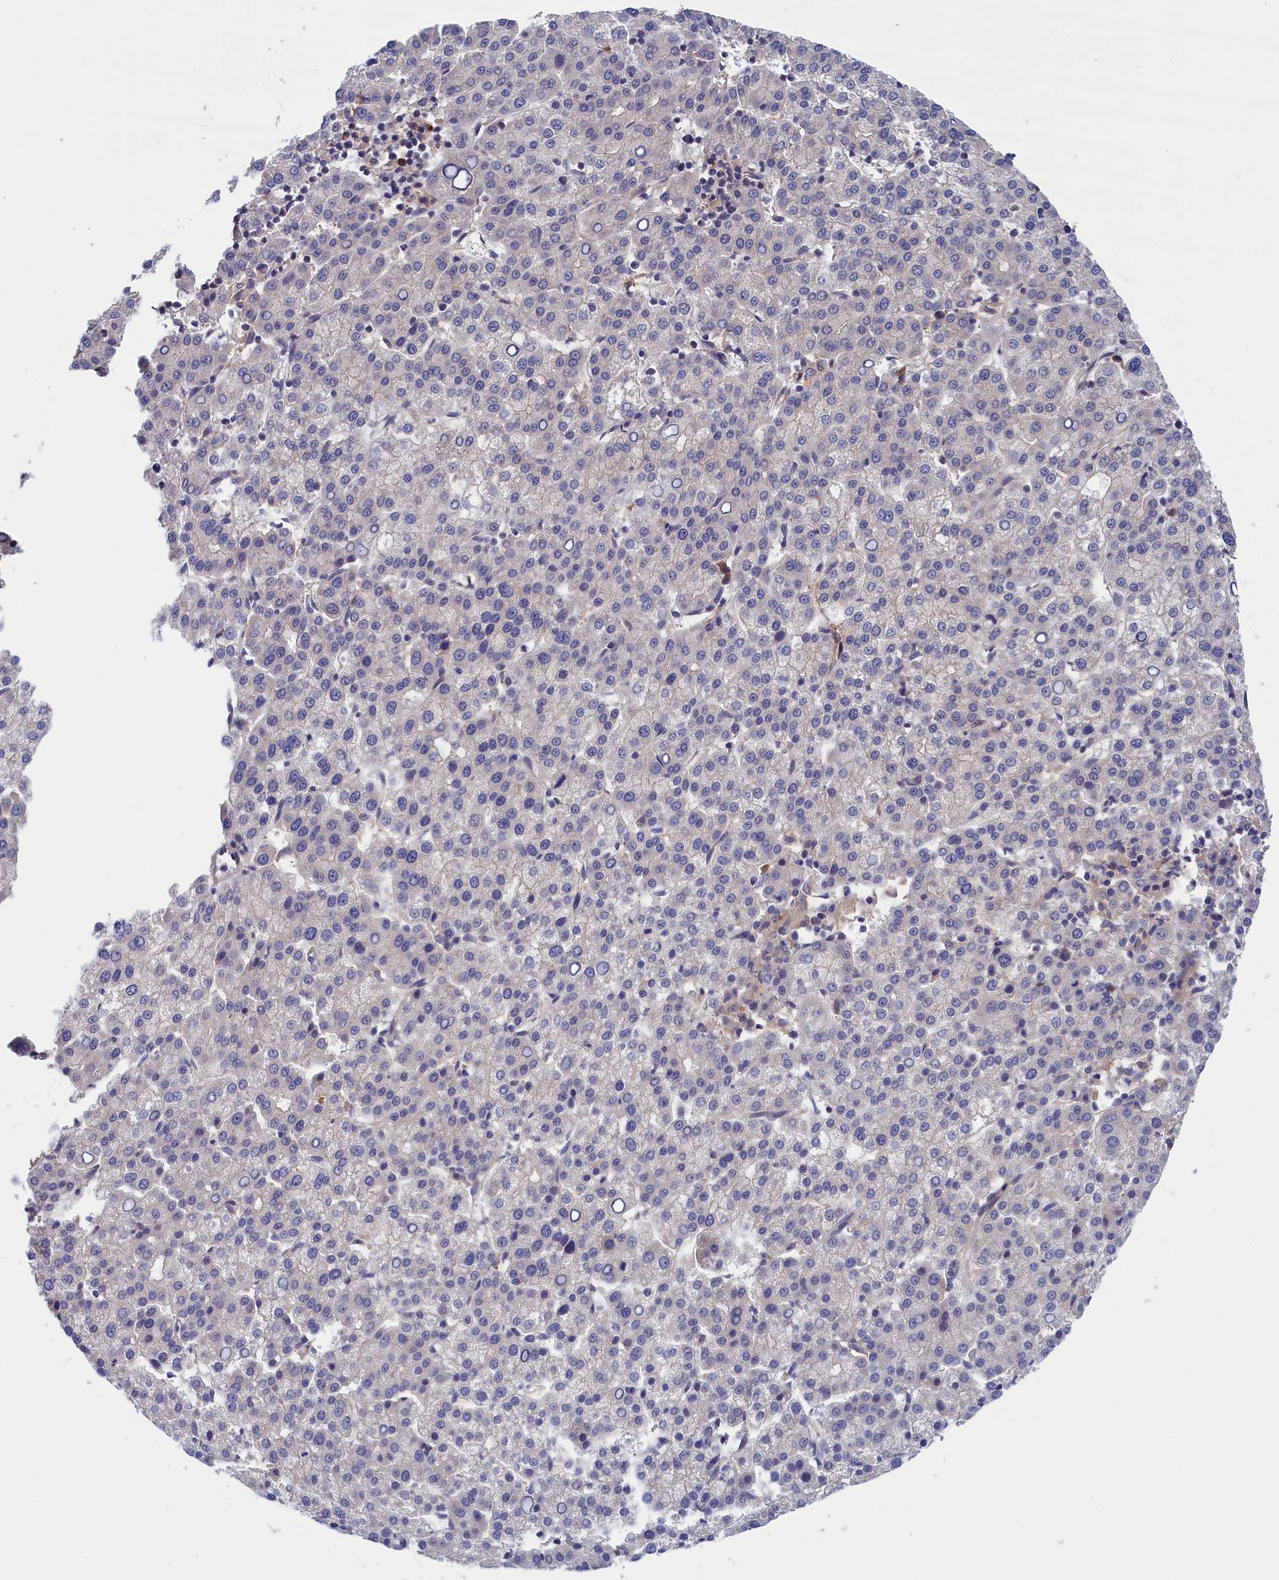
{"staining": {"intensity": "negative", "quantity": "none", "location": "none"}, "tissue": "liver cancer", "cell_type": "Tumor cells", "image_type": "cancer", "snomed": [{"axis": "morphology", "description": "Carcinoma, Hepatocellular, NOS"}, {"axis": "topography", "description": "Liver"}], "caption": "This is an immunohistochemistry (IHC) photomicrograph of hepatocellular carcinoma (liver). There is no positivity in tumor cells.", "gene": "CRACD", "patient": {"sex": "female", "age": 58}}